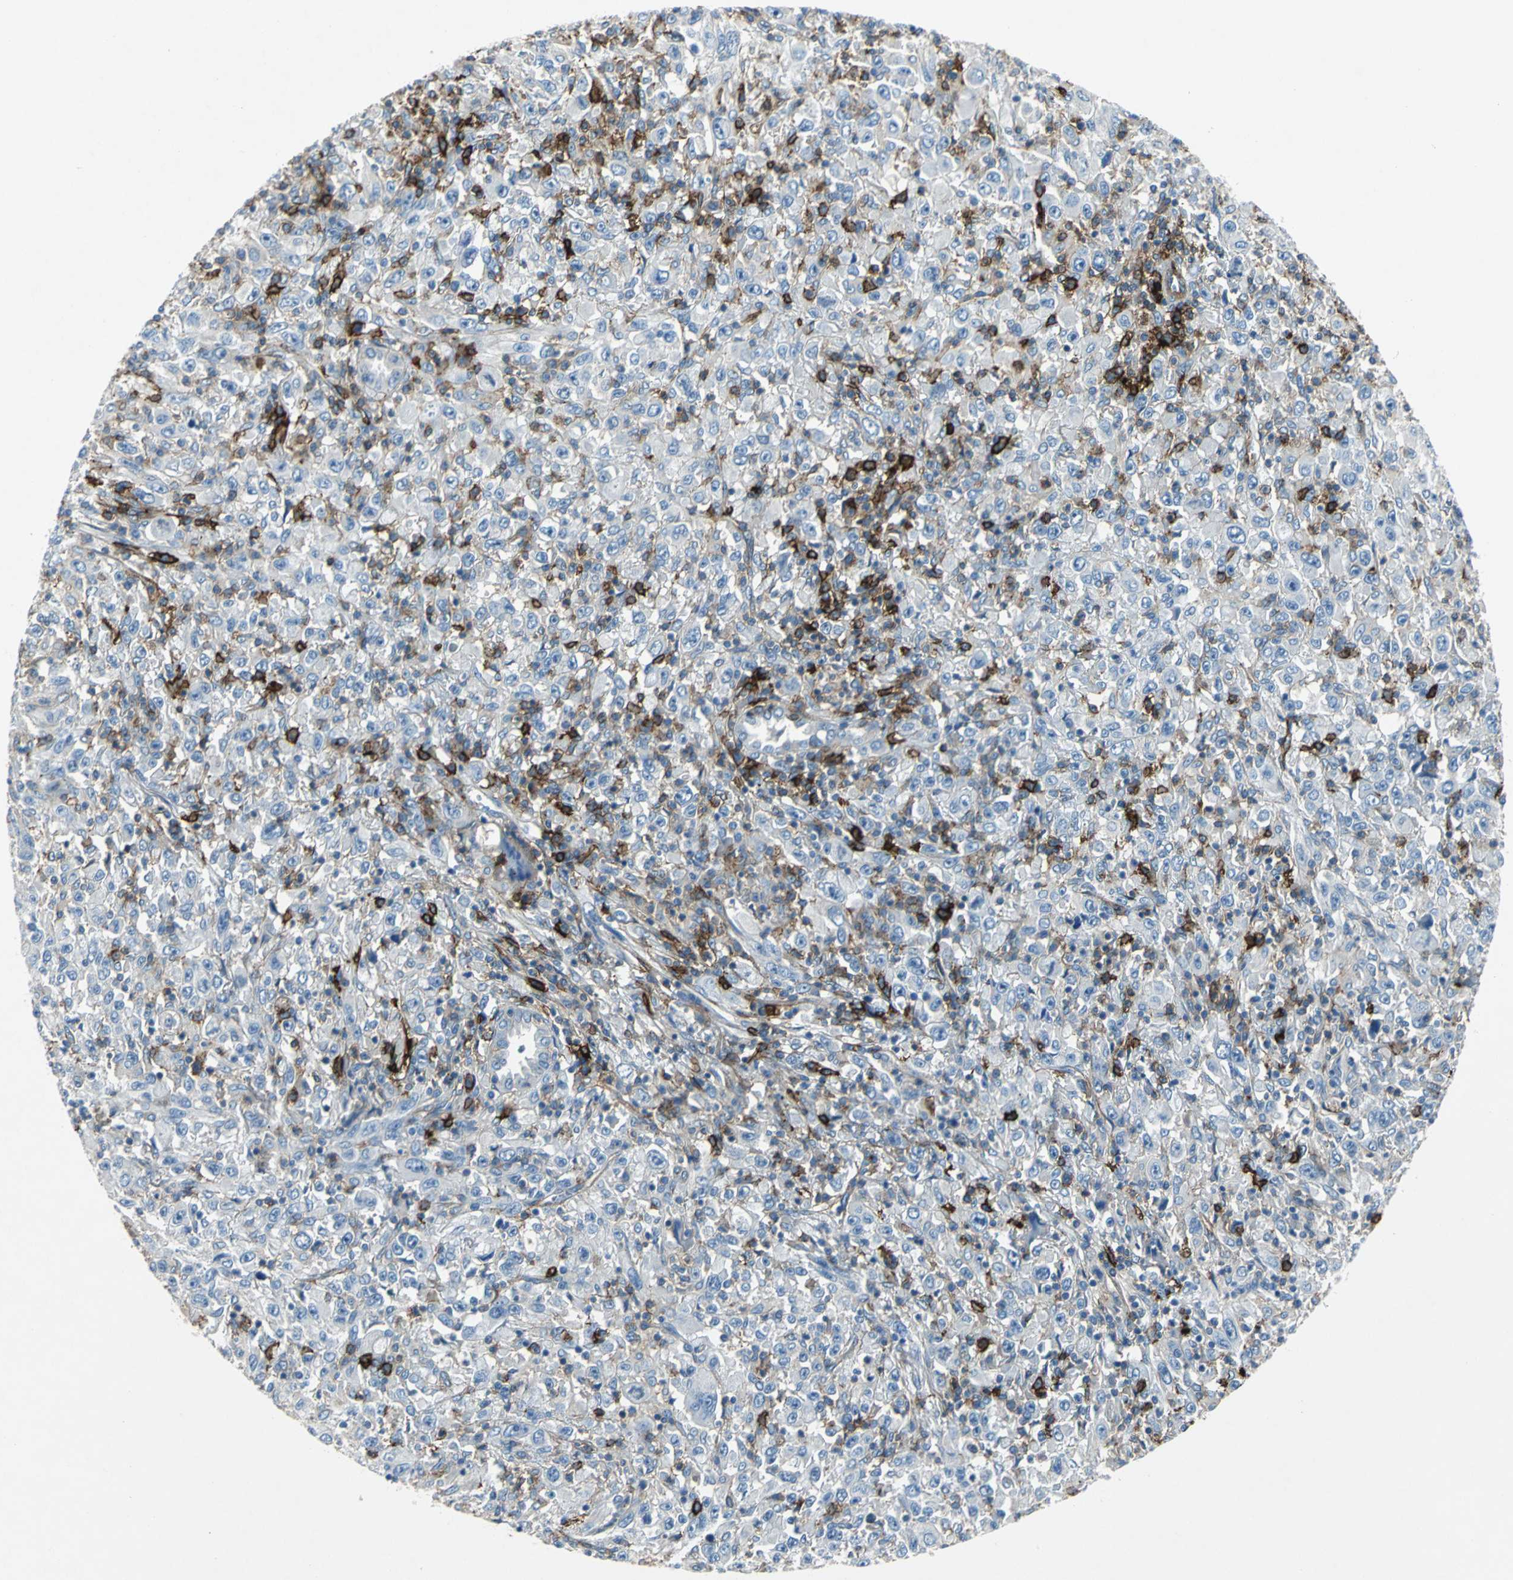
{"staining": {"intensity": "negative", "quantity": "none", "location": "none"}, "tissue": "melanoma", "cell_type": "Tumor cells", "image_type": "cancer", "snomed": [{"axis": "morphology", "description": "Malignant melanoma, Metastatic site"}, {"axis": "topography", "description": "Skin"}], "caption": "Micrograph shows no significant protein expression in tumor cells of malignant melanoma (metastatic site).", "gene": "RPS13", "patient": {"sex": "female", "age": 56}}